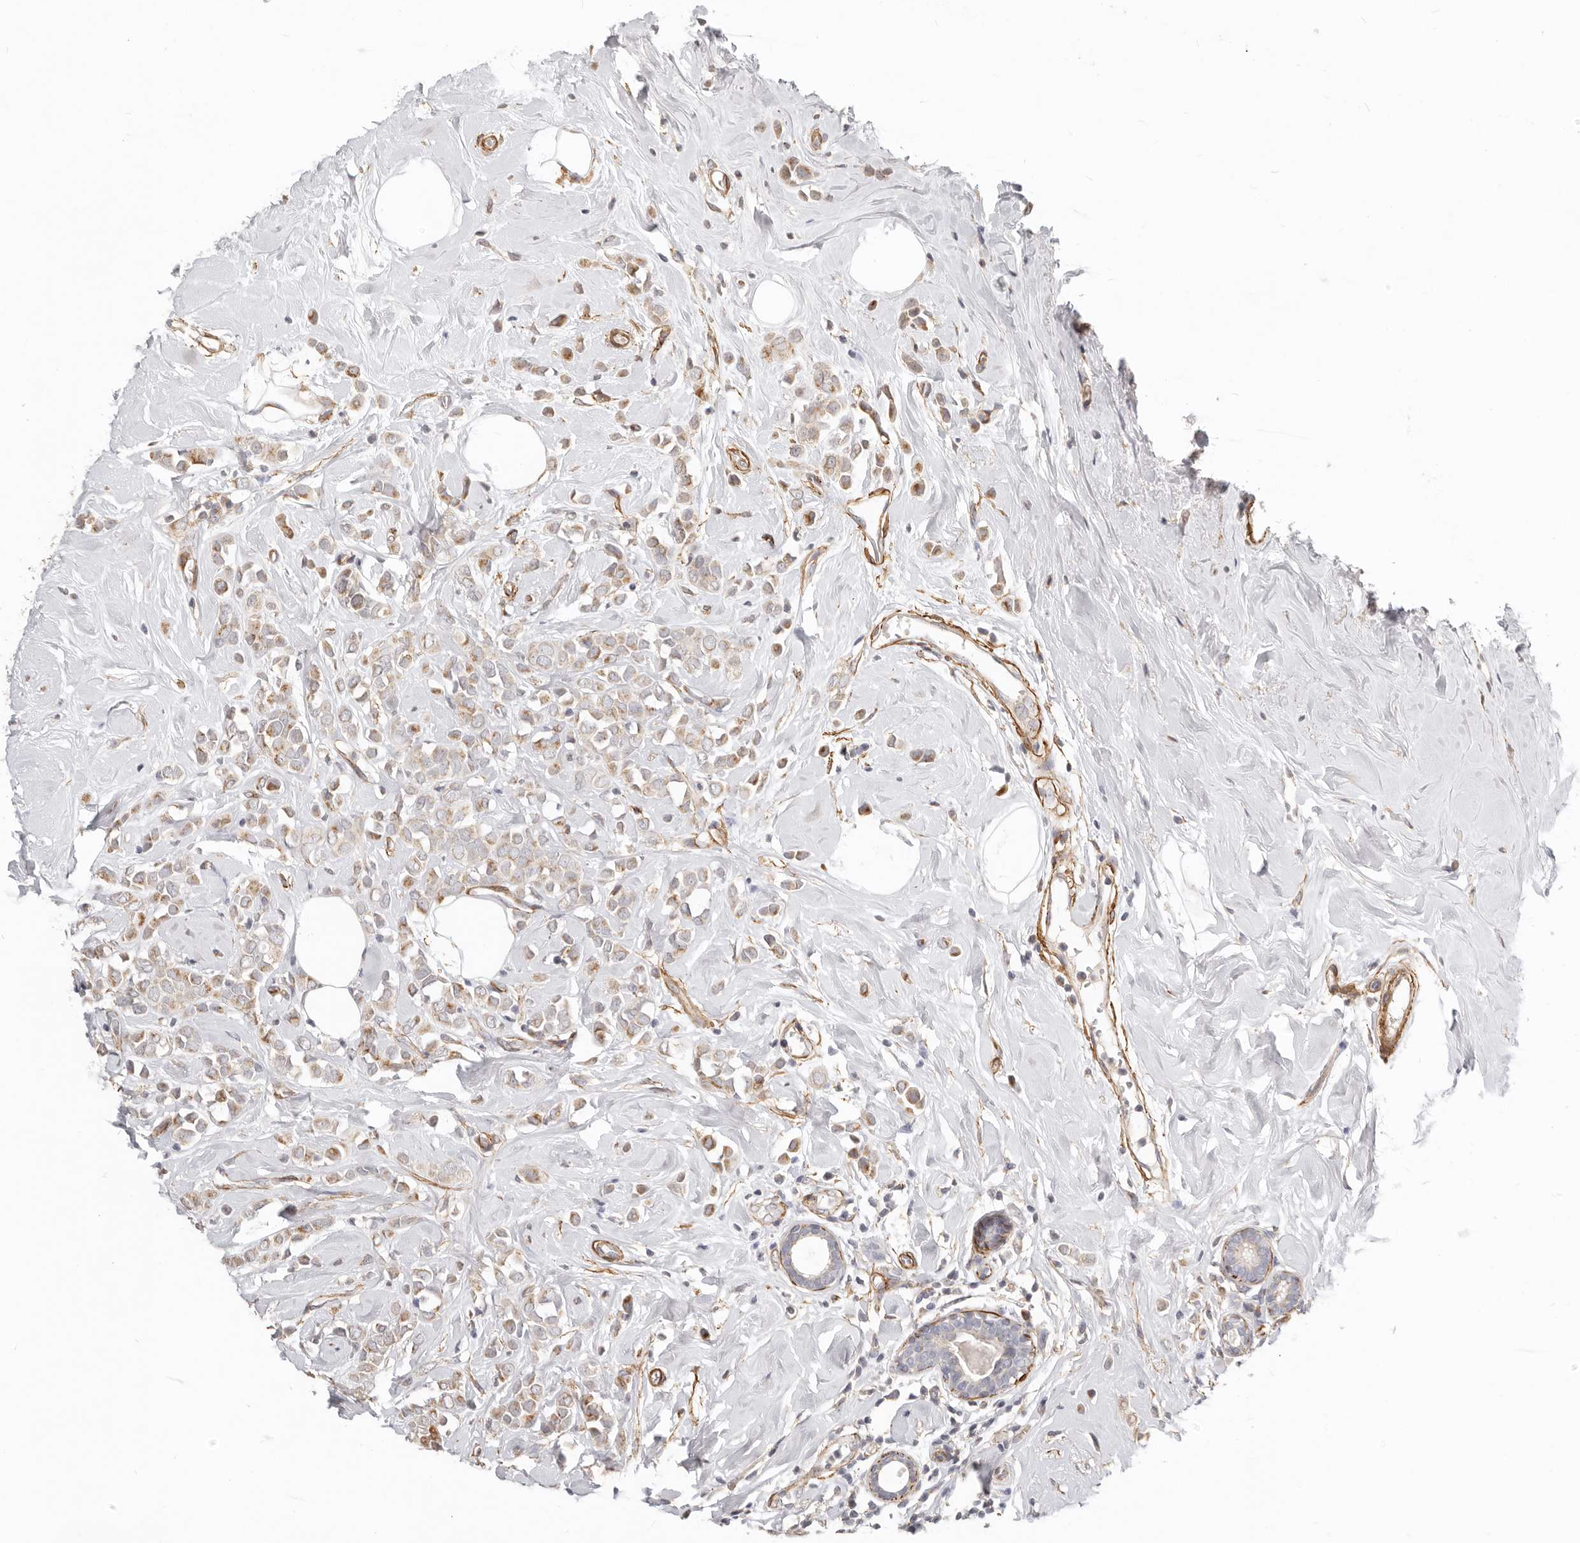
{"staining": {"intensity": "moderate", "quantity": "25%-75%", "location": "cytoplasmic/membranous,nuclear"}, "tissue": "breast cancer", "cell_type": "Tumor cells", "image_type": "cancer", "snomed": [{"axis": "morphology", "description": "Lobular carcinoma"}, {"axis": "topography", "description": "Breast"}], "caption": "Moderate cytoplasmic/membranous and nuclear protein expression is appreciated in approximately 25%-75% of tumor cells in breast cancer.", "gene": "RABAC1", "patient": {"sex": "female", "age": 47}}